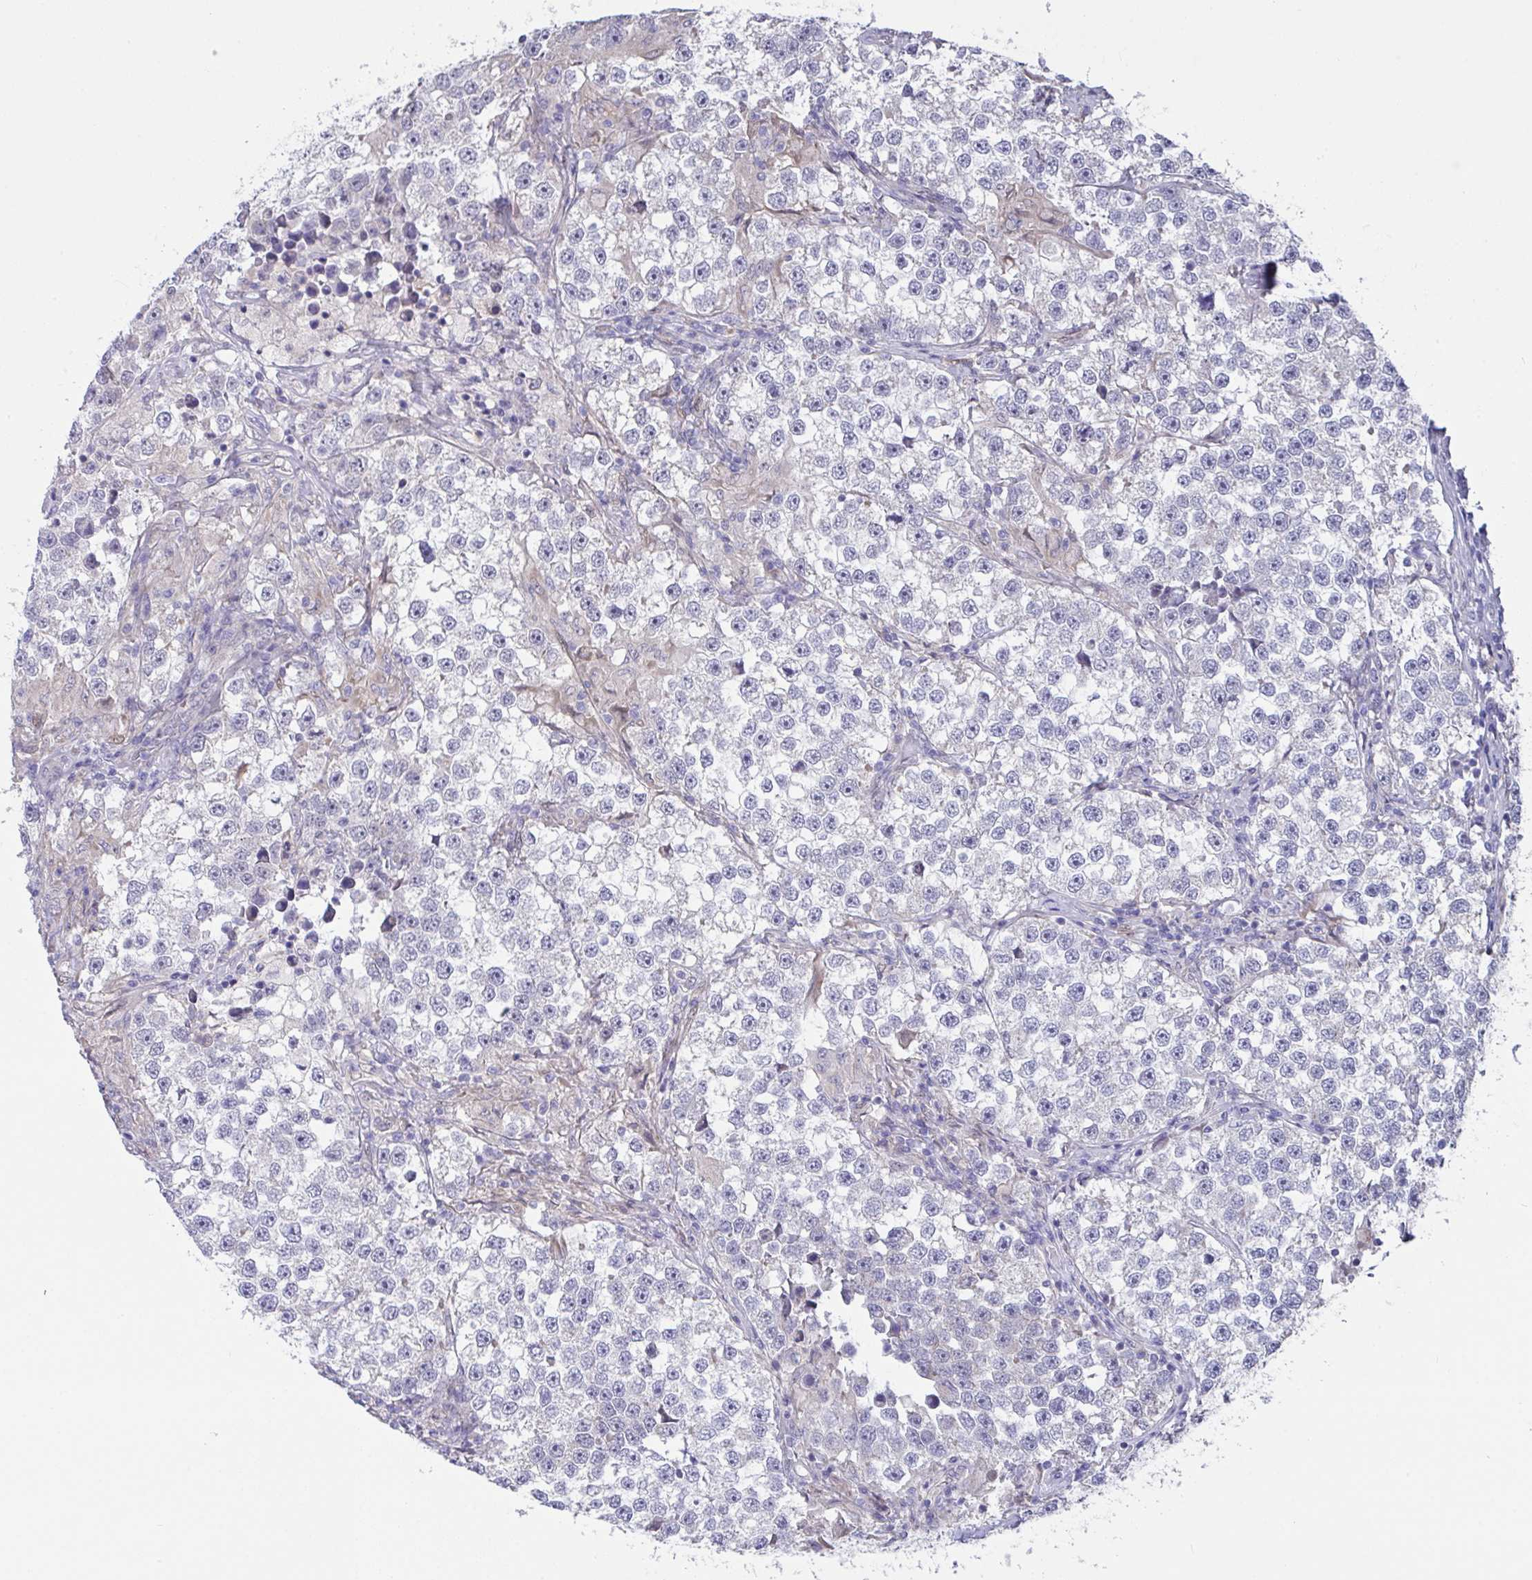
{"staining": {"intensity": "negative", "quantity": "none", "location": "none"}, "tissue": "testis cancer", "cell_type": "Tumor cells", "image_type": "cancer", "snomed": [{"axis": "morphology", "description": "Seminoma, NOS"}, {"axis": "topography", "description": "Testis"}], "caption": "Tumor cells are negative for brown protein staining in testis cancer.", "gene": "L3HYPDH", "patient": {"sex": "male", "age": 46}}